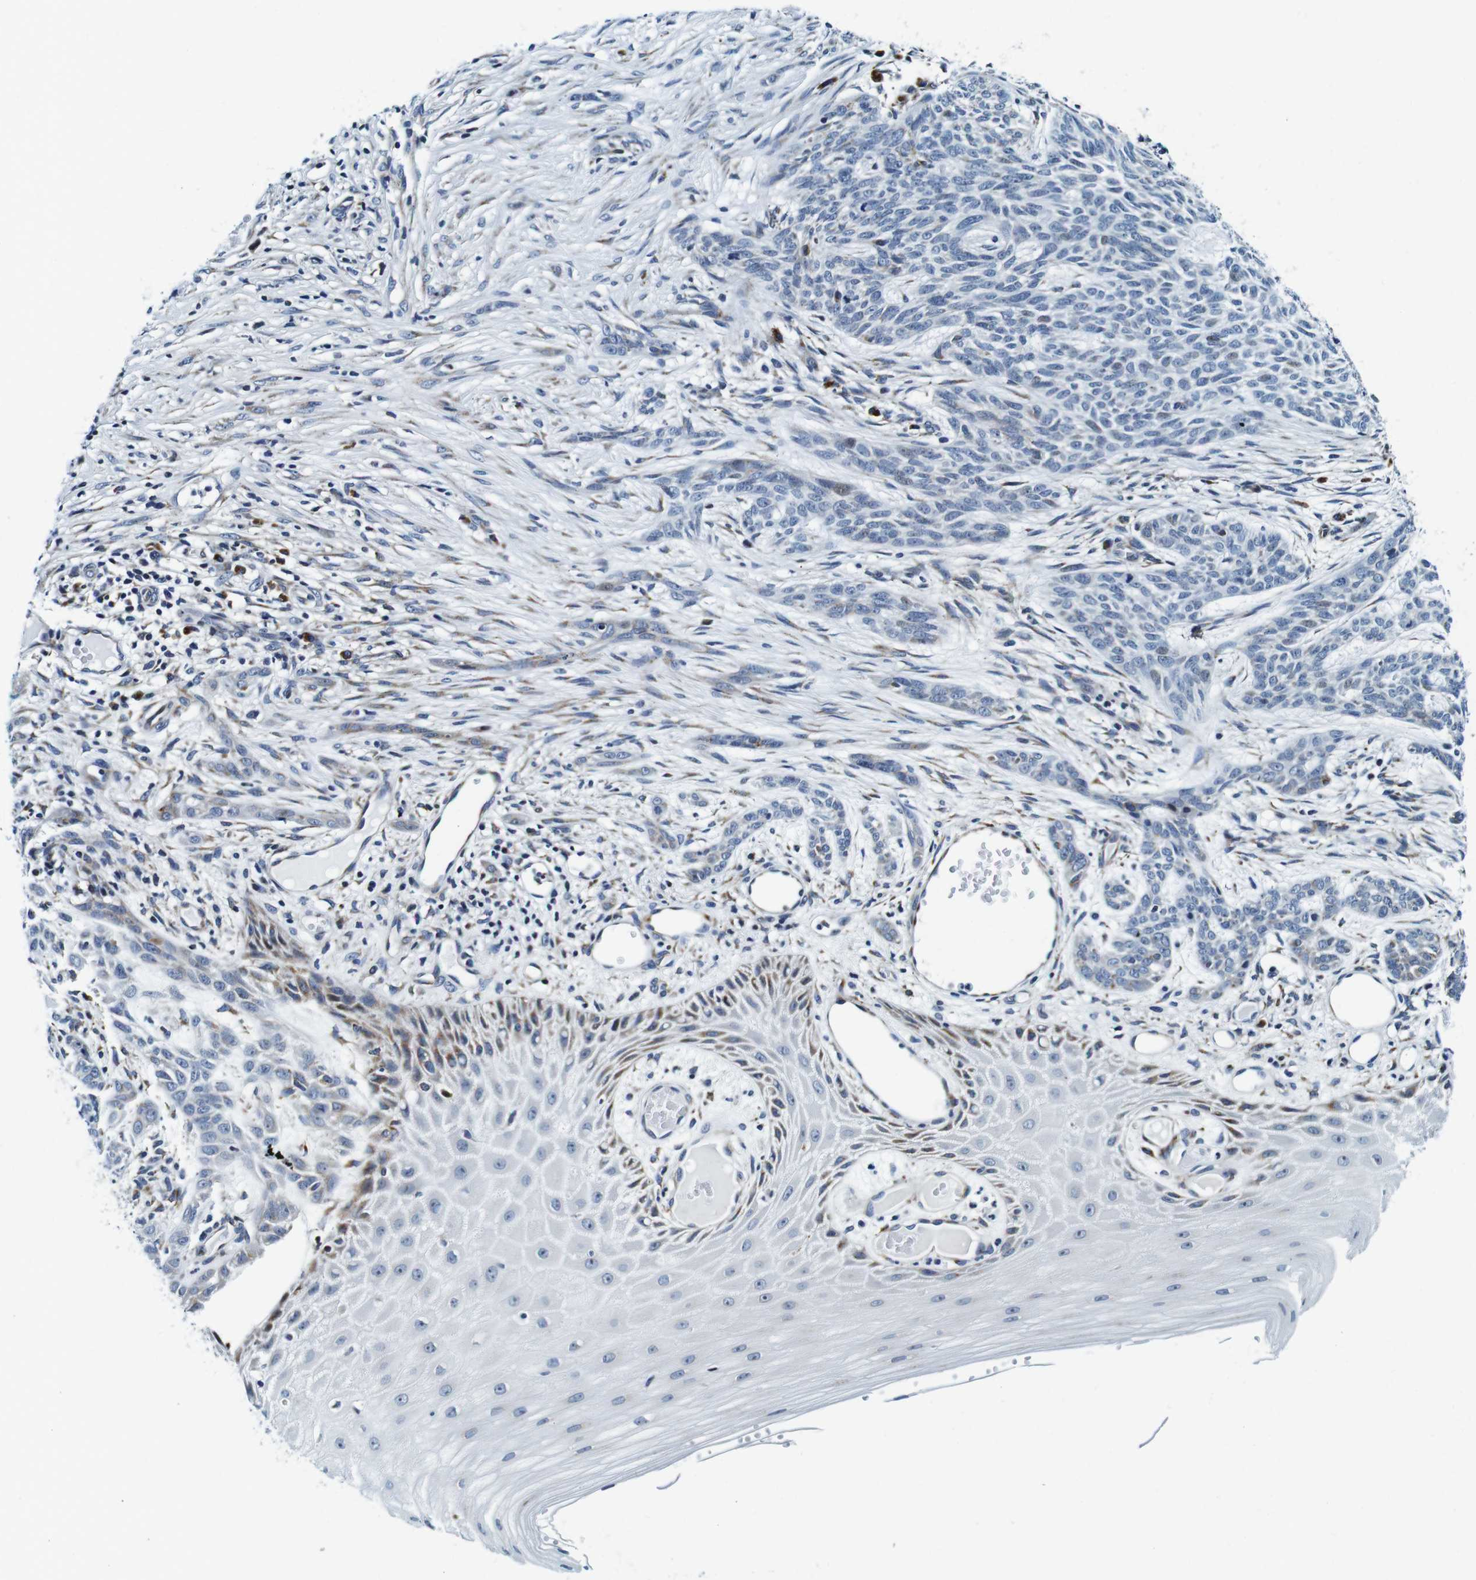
{"staining": {"intensity": "negative", "quantity": "none", "location": "none"}, "tissue": "skin cancer", "cell_type": "Tumor cells", "image_type": "cancer", "snomed": [{"axis": "morphology", "description": "Basal cell carcinoma"}, {"axis": "topography", "description": "Skin"}], "caption": "Human skin basal cell carcinoma stained for a protein using immunohistochemistry (IHC) shows no positivity in tumor cells.", "gene": "FAR2", "patient": {"sex": "female", "age": 59}}